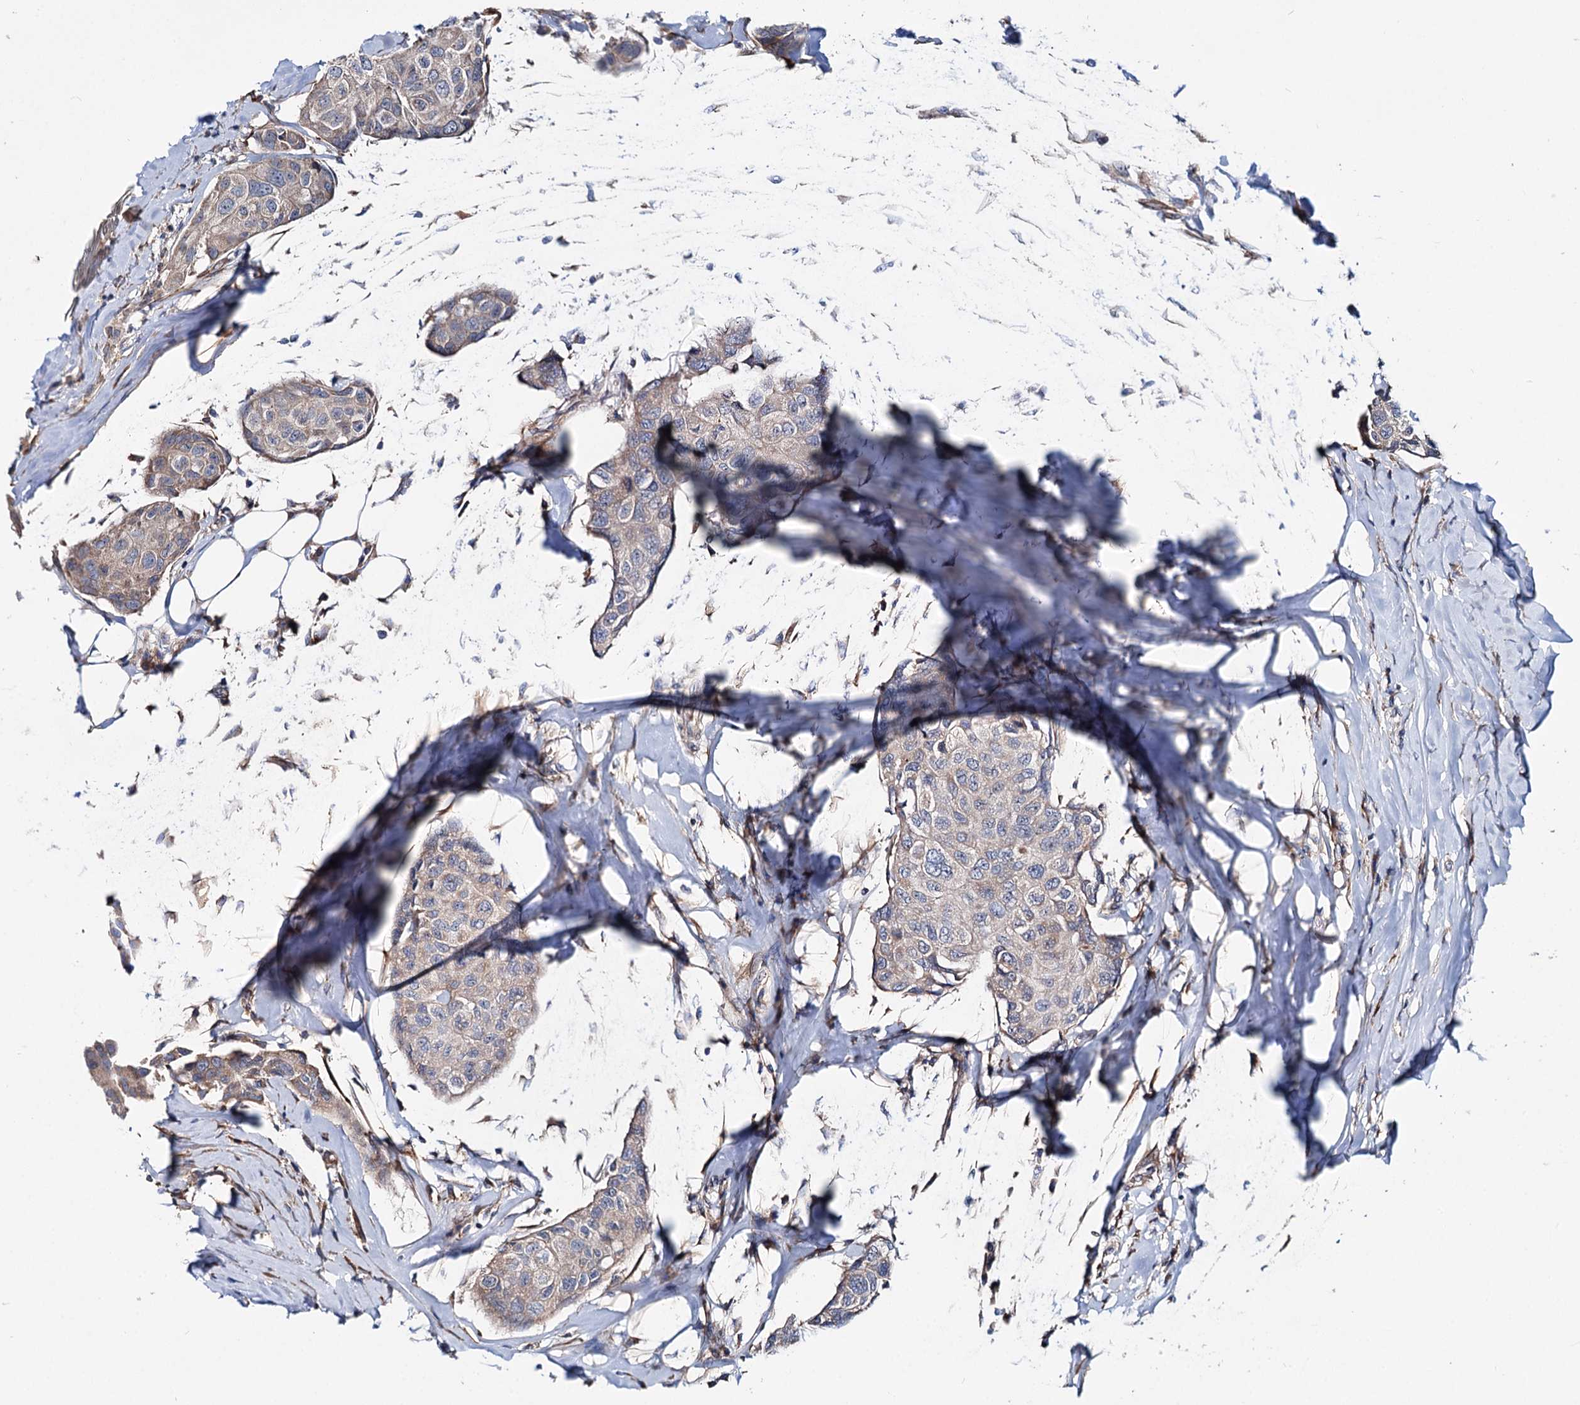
{"staining": {"intensity": "weak", "quantity": "25%-75%", "location": "cytoplasmic/membranous"}, "tissue": "breast cancer", "cell_type": "Tumor cells", "image_type": "cancer", "snomed": [{"axis": "morphology", "description": "Duct carcinoma"}, {"axis": "topography", "description": "Breast"}], "caption": "Approximately 25%-75% of tumor cells in human infiltrating ductal carcinoma (breast) show weak cytoplasmic/membranous protein expression as visualized by brown immunohistochemical staining.", "gene": "PTDSS2", "patient": {"sex": "female", "age": 80}}